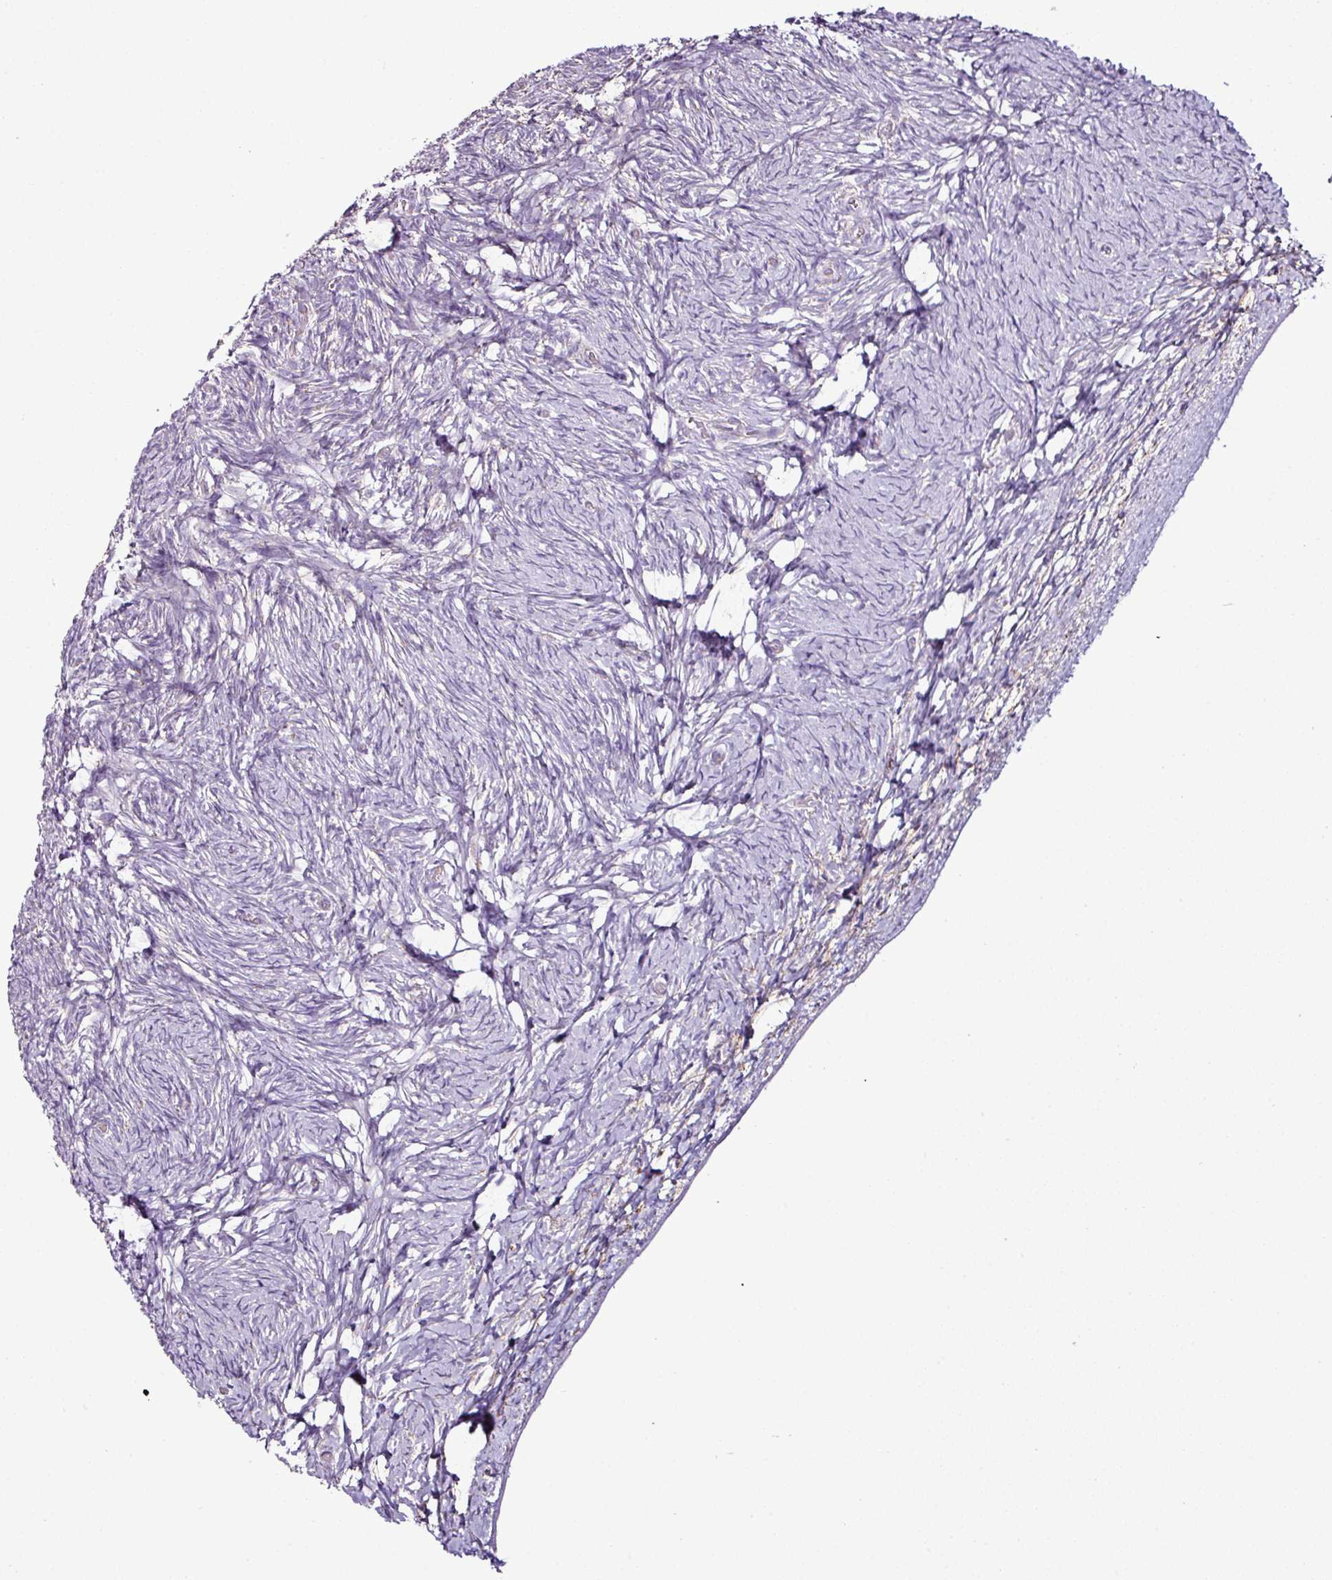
{"staining": {"intensity": "negative", "quantity": "none", "location": "none"}, "tissue": "ovary", "cell_type": "Follicle cells", "image_type": "normal", "snomed": [{"axis": "morphology", "description": "Normal tissue, NOS"}, {"axis": "topography", "description": "Ovary"}], "caption": "A histopathology image of ovary stained for a protein shows no brown staining in follicle cells. (DAB (3,3'-diaminobenzidine) immunohistochemistry visualized using brightfield microscopy, high magnification).", "gene": "DPAGT1", "patient": {"sex": "female", "age": 39}}